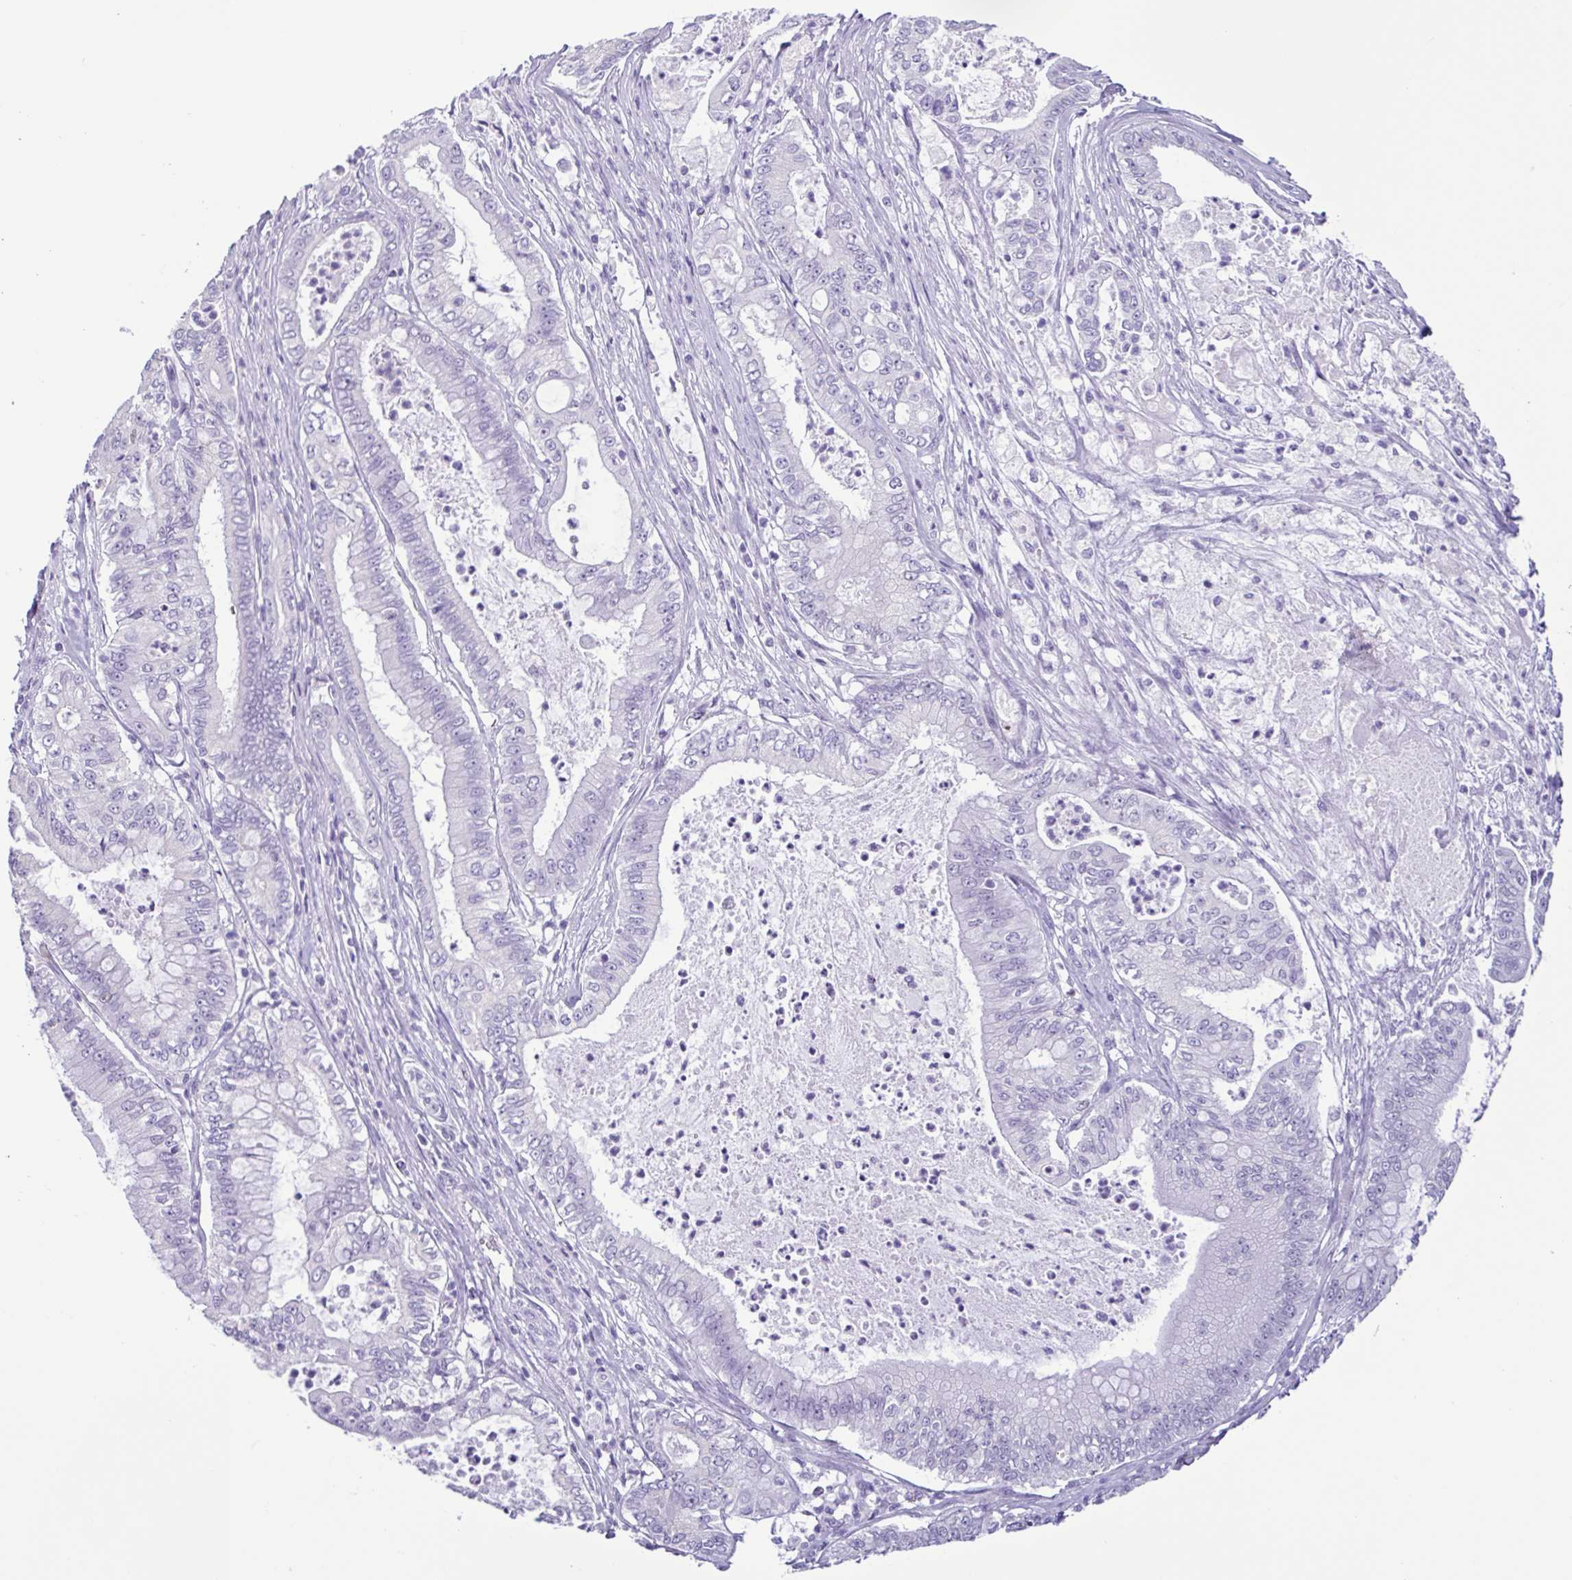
{"staining": {"intensity": "negative", "quantity": "none", "location": "none"}, "tissue": "pancreatic cancer", "cell_type": "Tumor cells", "image_type": "cancer", "snomed": [{"axis": "morphology", "description": "Adenocarcinoma, NOS"}, {"axis": "topography", "description": "Pancreas"}], "caption": "The IHC photomicrograph has no significant staining in tumor cells of pancreatic cancer (adenocarcinoma) tissue. (Immunohistochemistry, brightfield microscopy, high magnification).", "gene": "CBY2", "patient": {"sex": "male", "age": 71}}